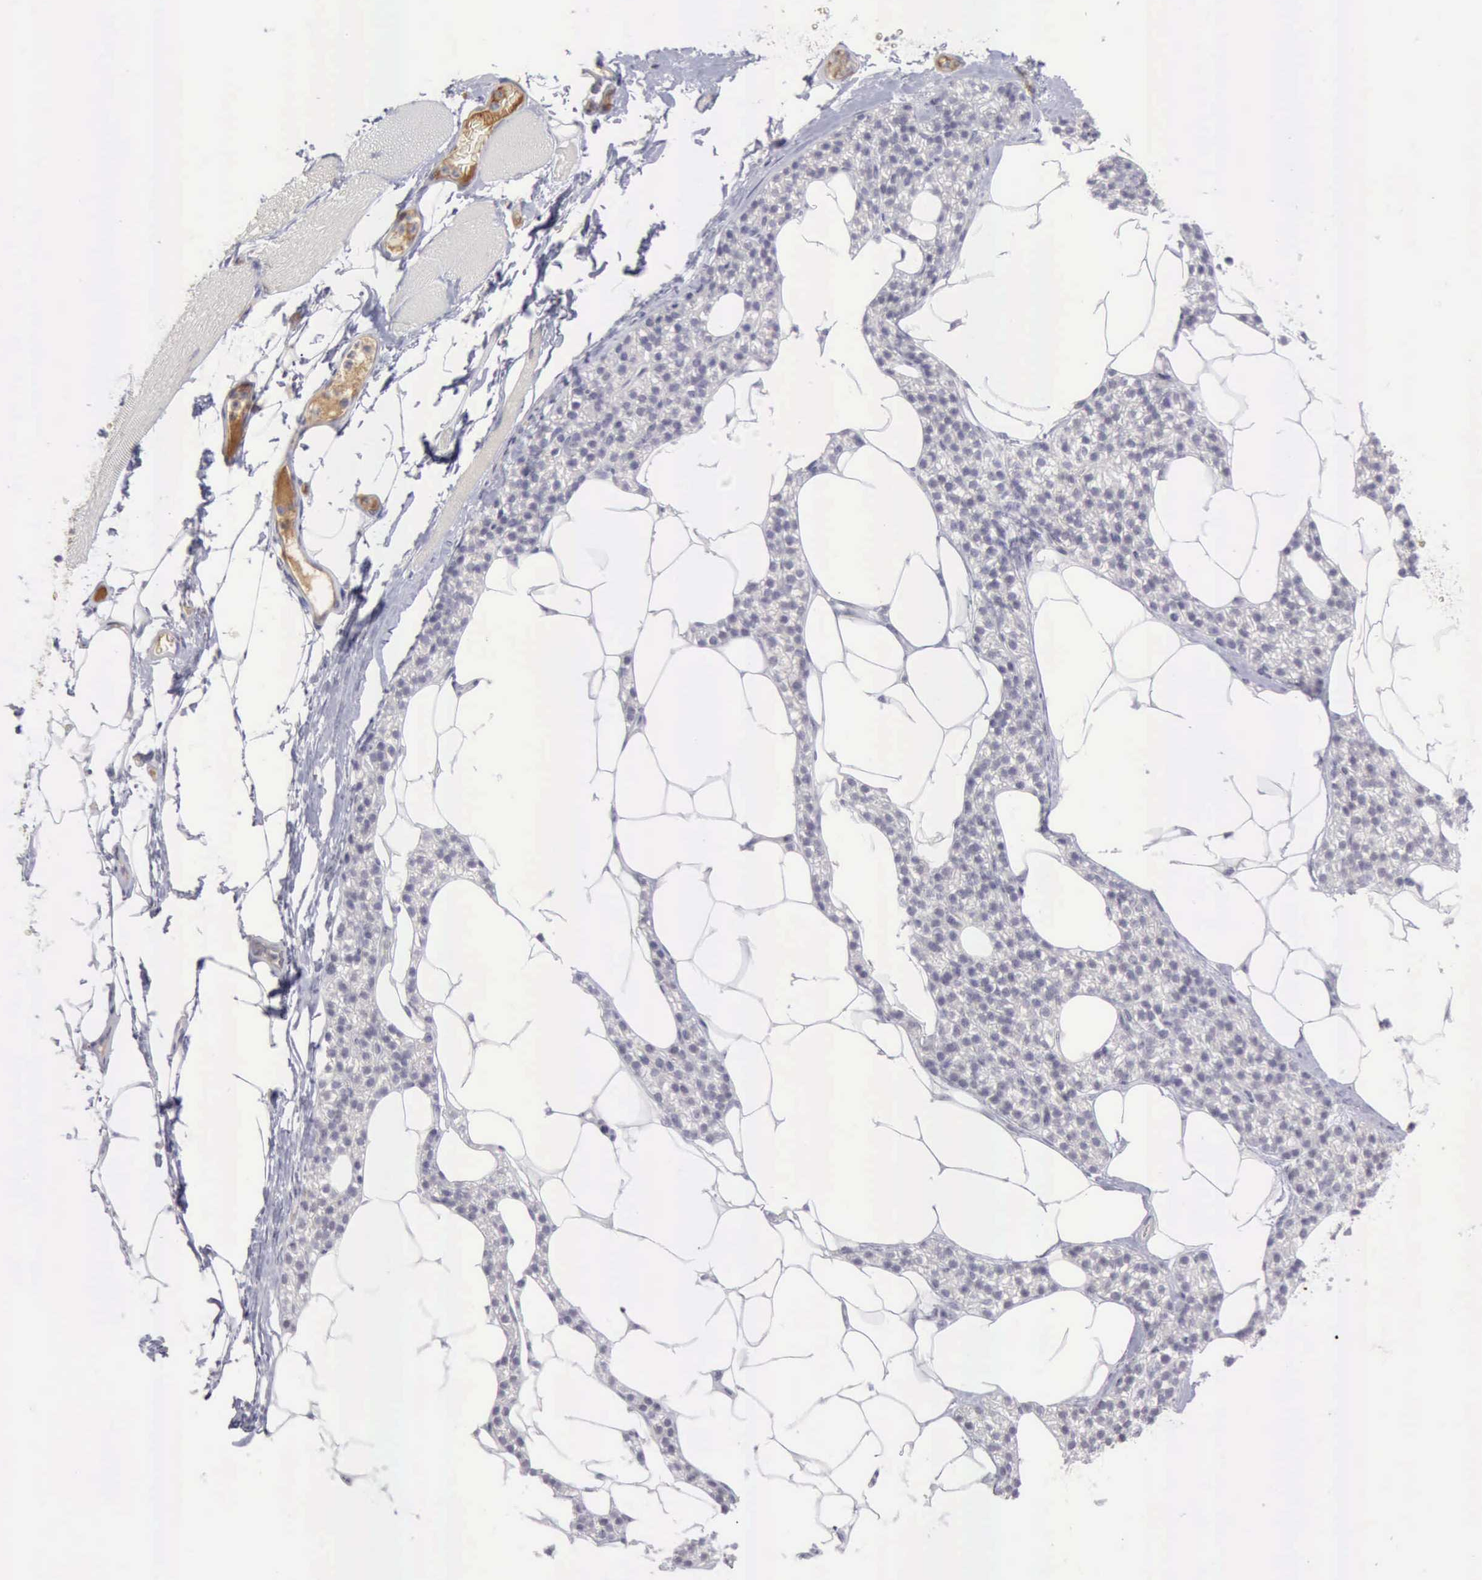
{"staining": {"intensity": "negative", "quantity": "none", "location": "none"}, "tissue": "skeletal muscle", "cell_type": "Myocytes", "image_type": "normal", "snomed": [{"axis": "morphology", "description": "Normal tissue, NOS"}, {"axis": "topography", "description": "Skeletal muscle"}, {"axis": "topography", "description": "Parathyroid gland"}], "caption": "Immunohistochemical staining of benign skeletal muscle shows no significant positivity in myocytes.", "gene": "TFRC", "patient": {"sex": "female", "age": 37}}